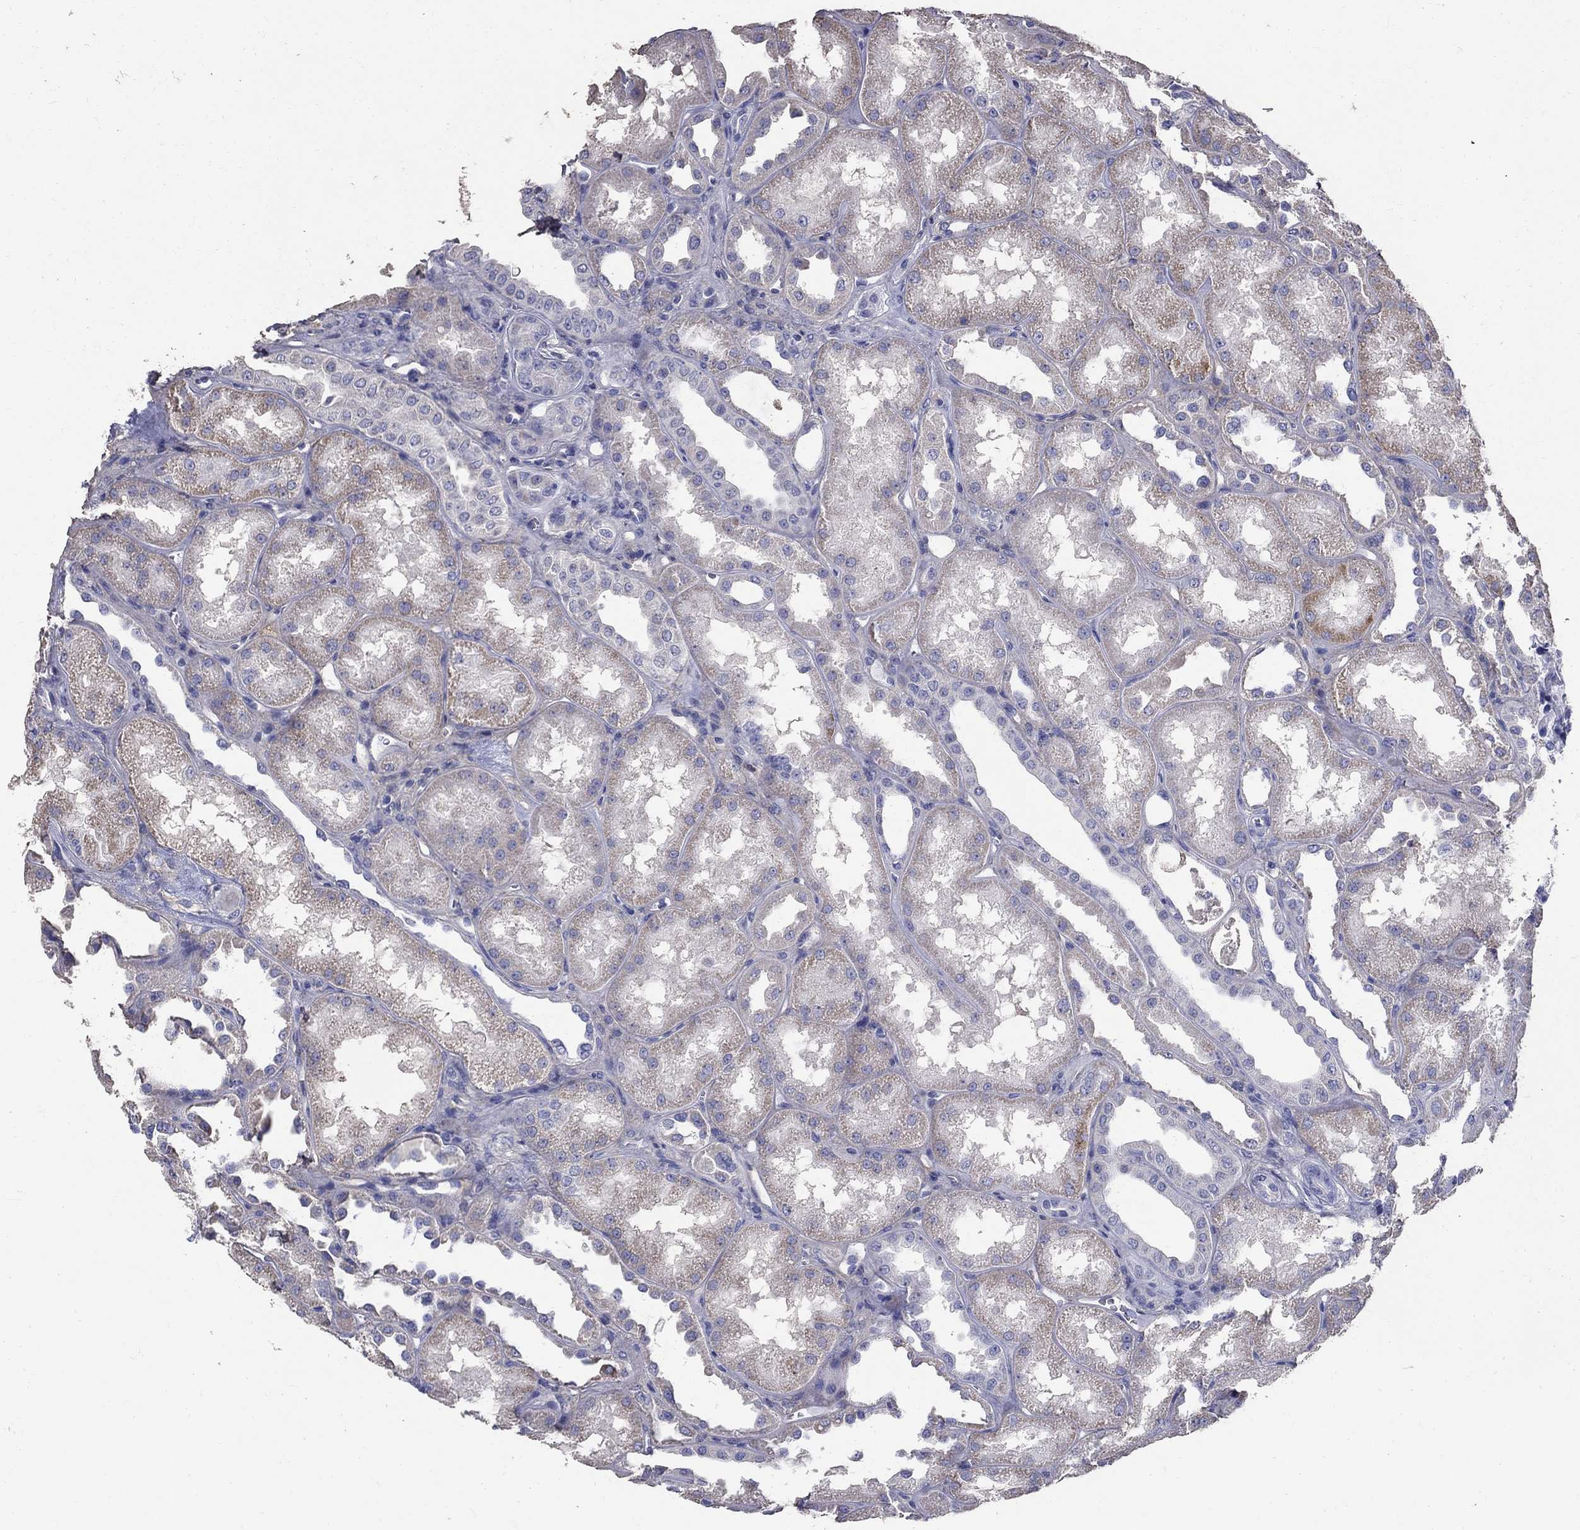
{"staining": {"intensity": "negative", "quantity": "none", "location": "none"}, "tissue": "kidney", "cell_type": "Cells in glomeruli", "image_type": "normal", "snomed": [{"axis": "morphology", "description": "Normal tissue, NOS"}, {"axis": "topography", "description": "Kidney"}], "caption": "The photomicrograph displays no staining of cells in glomeruli in benign kidney.", "gene": "ANXA10", "patient": {"sex": "male", "age": 61}}